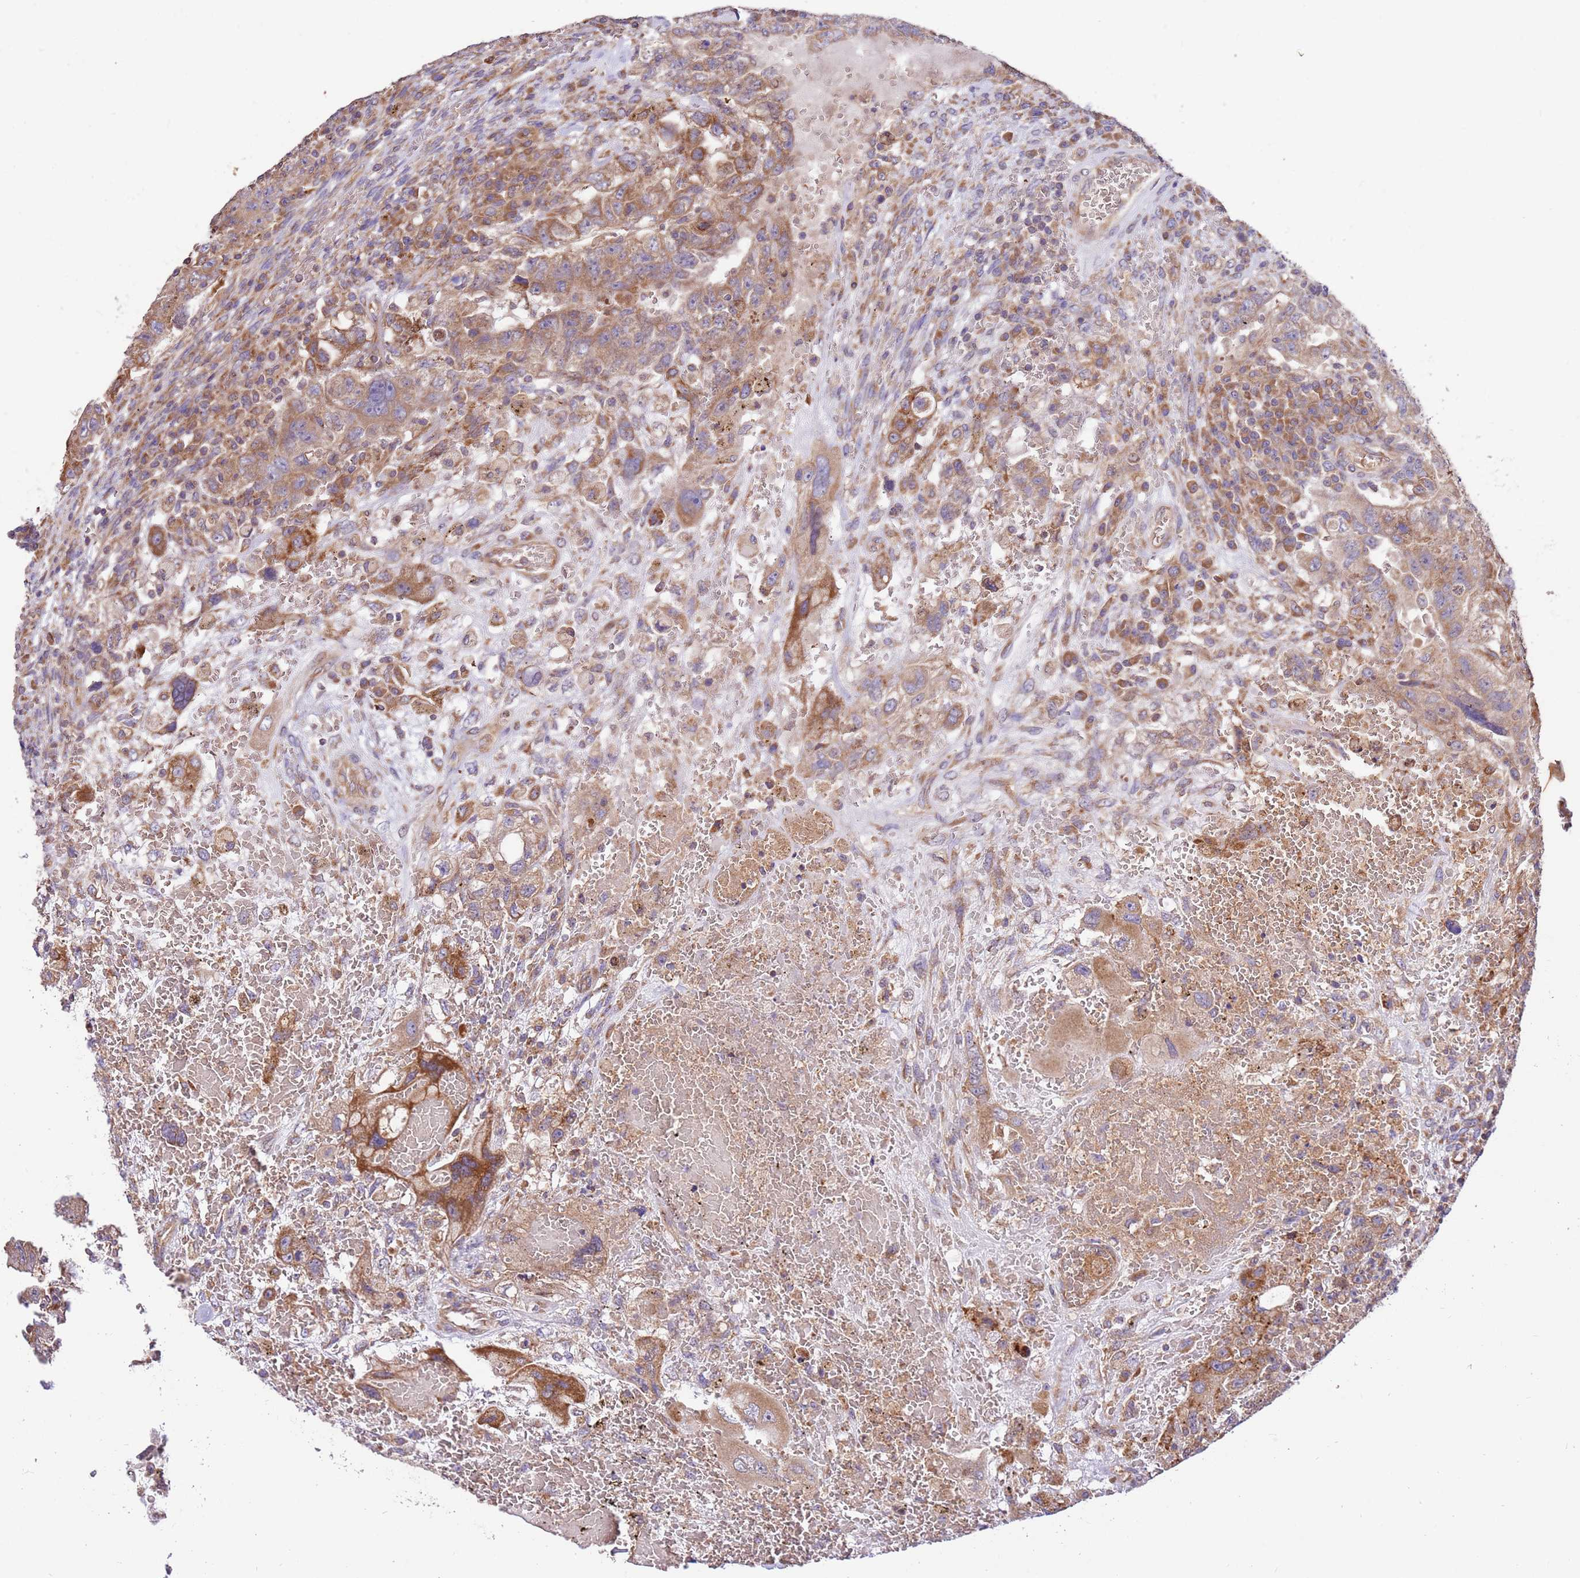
{"staining": {"intensity": "moderate", "quantity": ">75%", "location": "cytoplasmic/membranous"}, "tissue": "testis cancer", "cell_type": "Tumor cells", "image_type": "cancer", "snomed": [{"axis": "morphology", "description": "Carcinoma, Embryonal, NOS"}, {"axis": "topography", "description": "Testis"}], "caption": "Protein expression analysis of human embryonal carcinoma (testis) reveals moderate cytoplasmic/membranous positivity in approximately >75% of tumor cells. The staining was performed using DAB to visualize the protein expression in brown, while the nuclei were stained in blue with hematoxylin (Magnification: 20x).", "gene": "SLC44A5", "patient": {"sex": "male", "age": 26}}